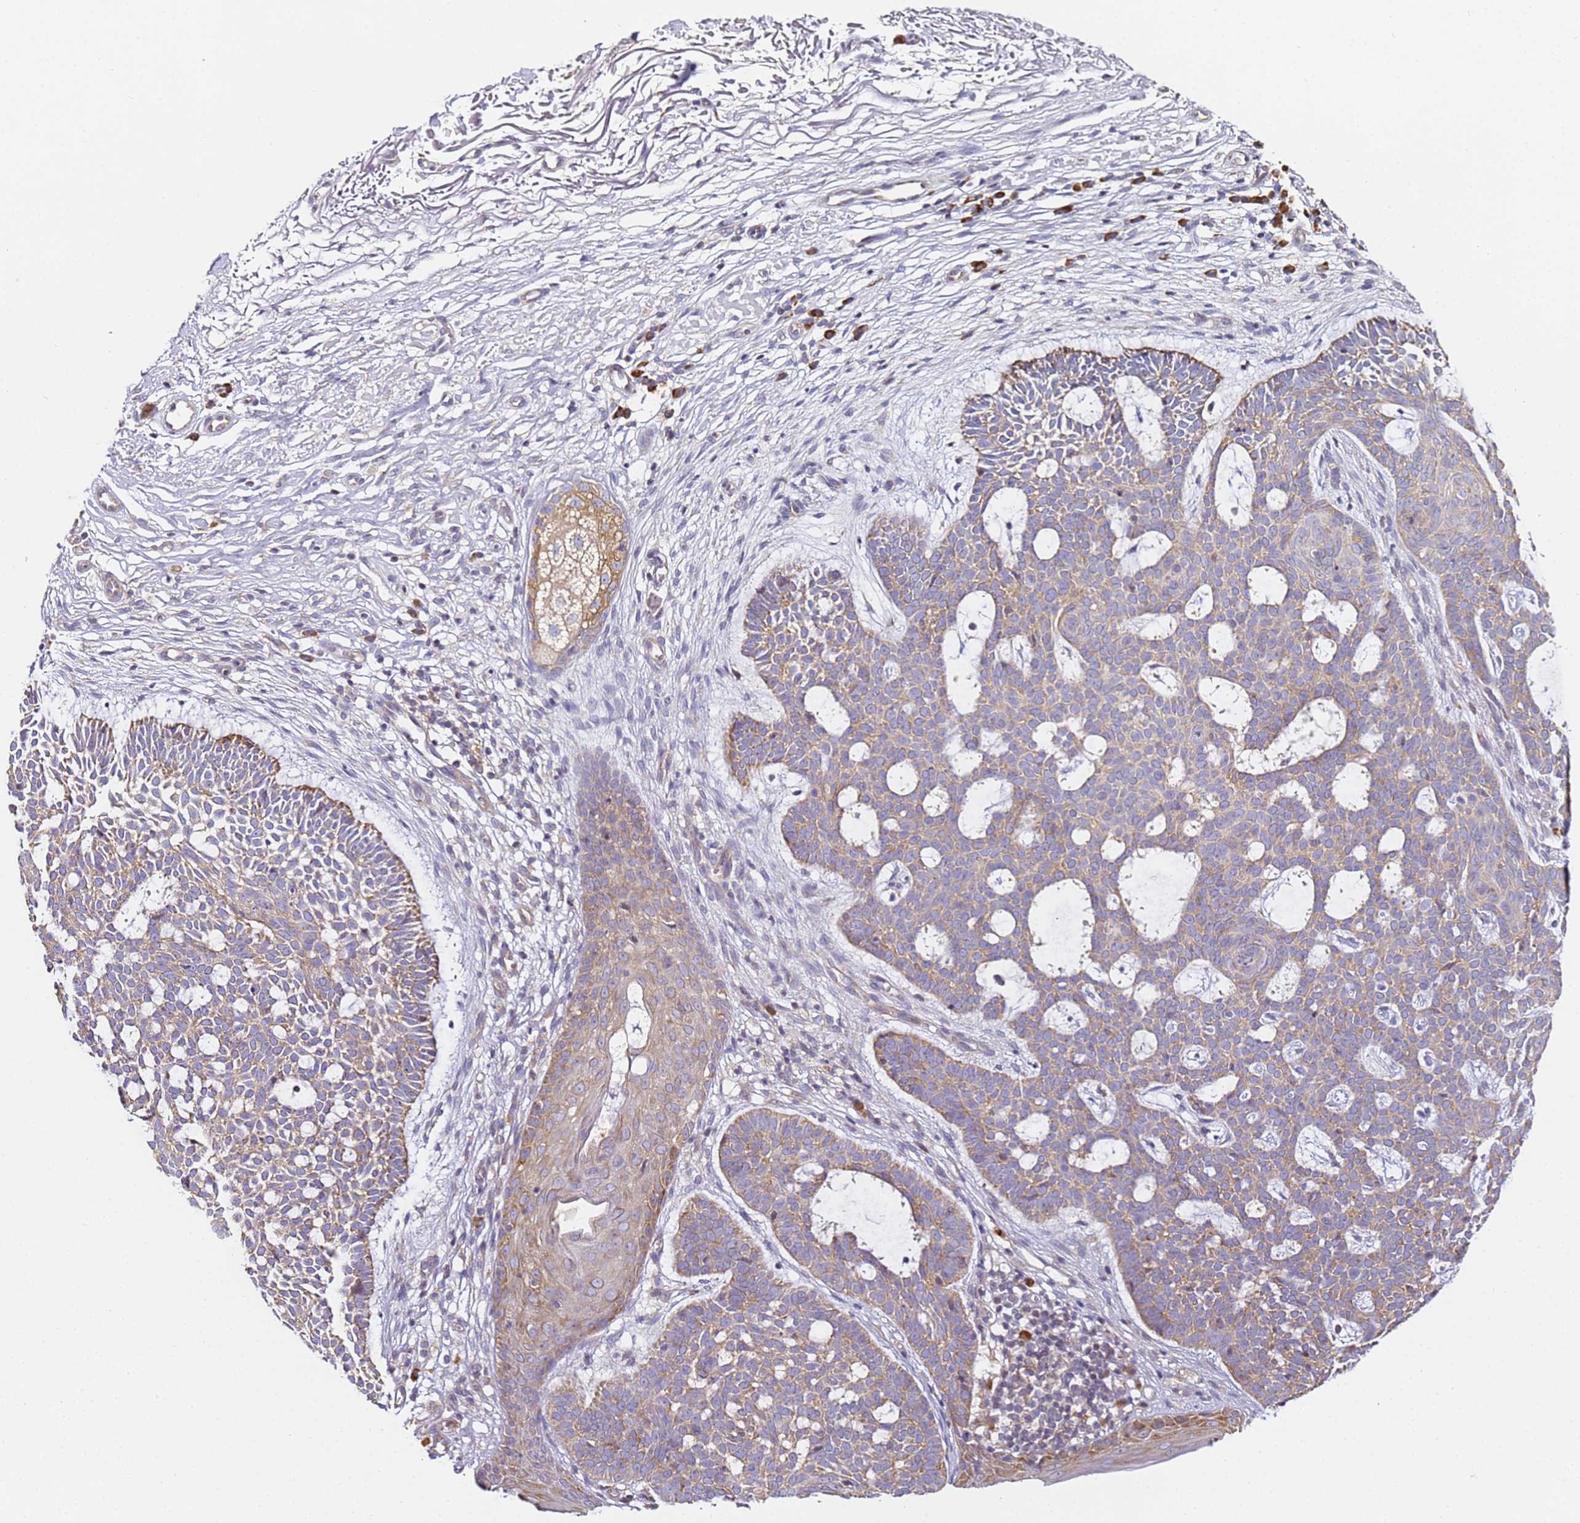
{"staining": {"intensity": "moderate", "quantity": "25%-75%", "location": "cytoplasmic/membranous"}, "tissue": "skin cancer", "cell_type": "Tumor cells", "image_type": "cancer", "snomed": [{"axis": "morphology", "description": "Basal cell carcinoma"}, {"axis": "topography", "description": "Skin"}], "caption": "Moderate cytoplasmic/membranous protein expression is appreciated in approximately 25%-75% of tumor cells in basal cell carcinoma (skin). (DAB = brown stain, brightfield microscopy at high magnification).", "gene": "RPL13A", "patient": {"sex": "male", "age": 85}}